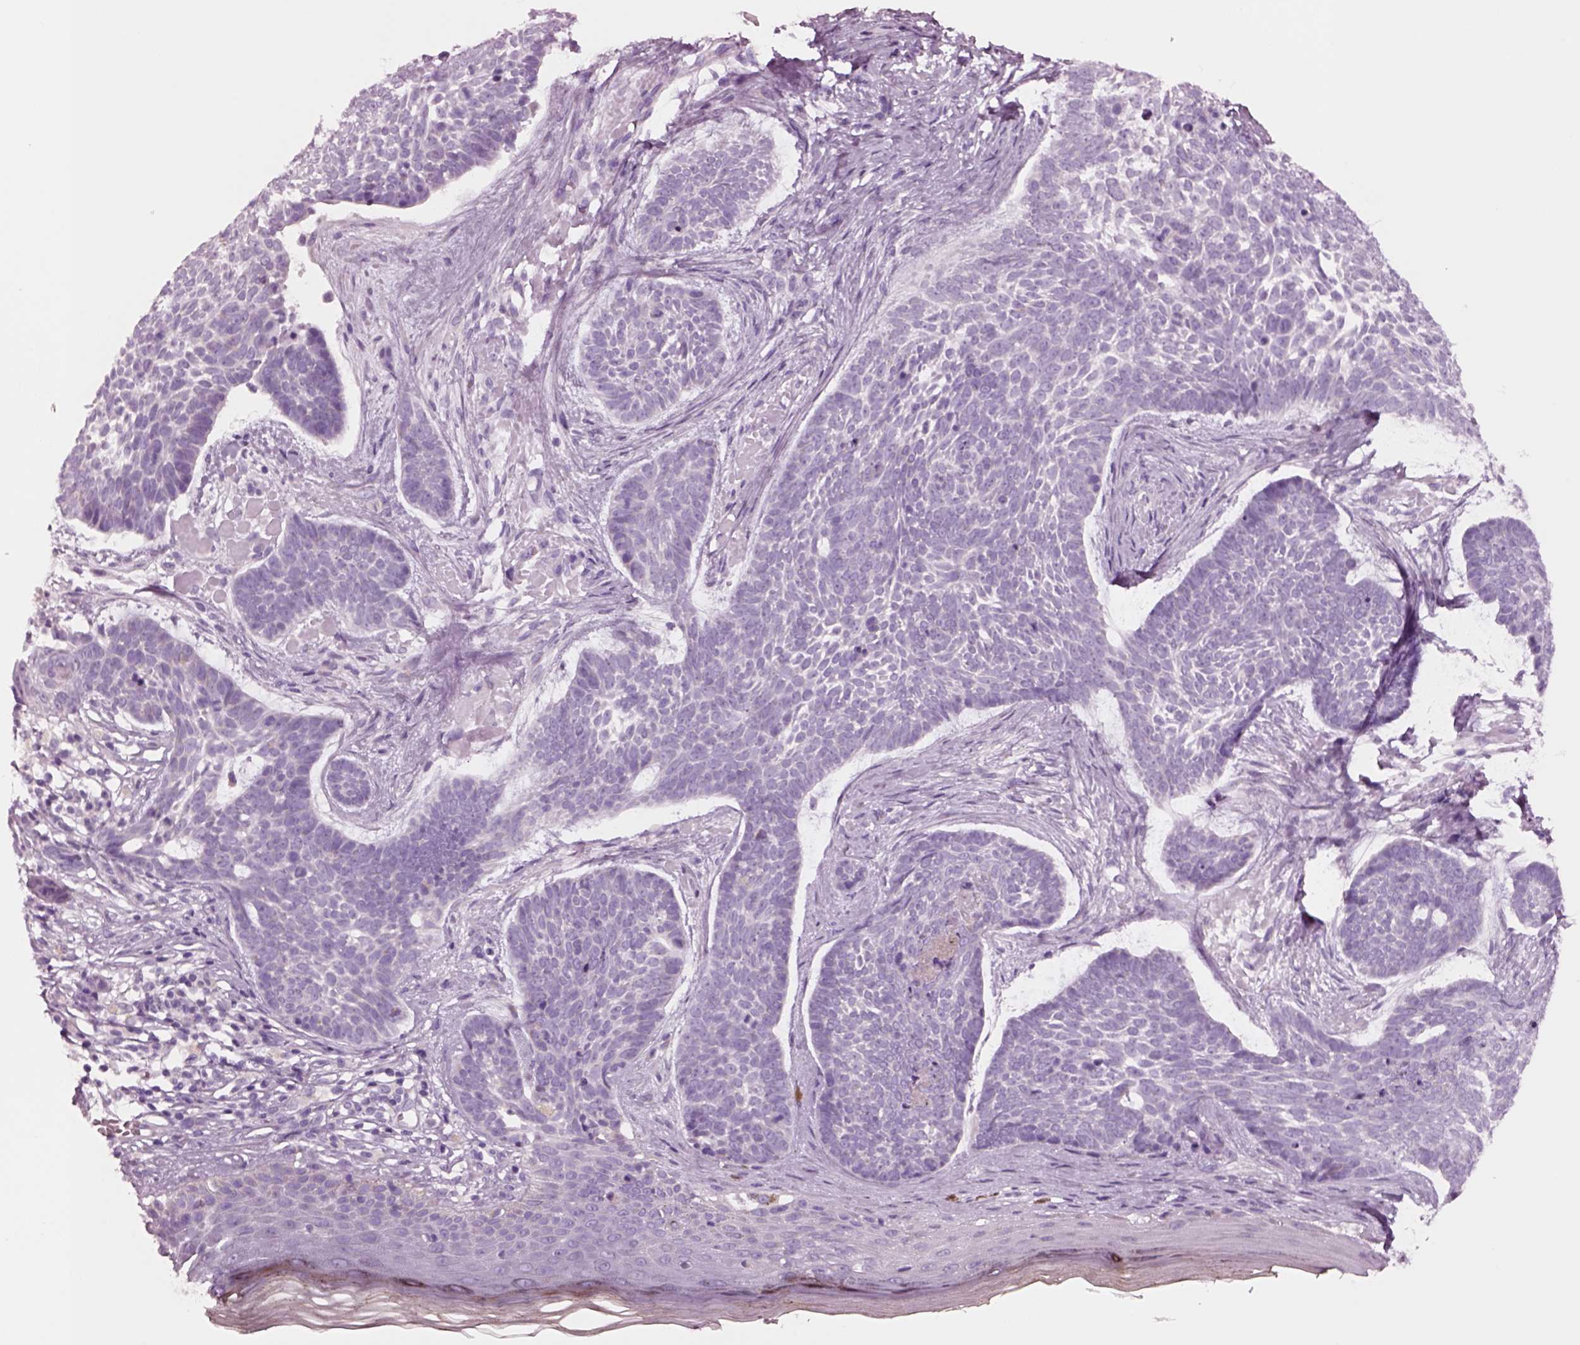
{"staining": {"intensity": "negative", "quantity": "none", "location": "none"}, "tissue": "skin cancer", "cell_type": "Tumor cells", "image_type": "cancer", "snomed": [{"axis": "morphology", "description": "Basal cell carcinoma"}, {"axis": "topography", "description": "Skin"}], "caption": "Tumor cells are negative for brown protein staining in skin cancer (basal cell carcinoma).", "gene": "NMRK2", "patient": {"sex": "male", "age": 85}}